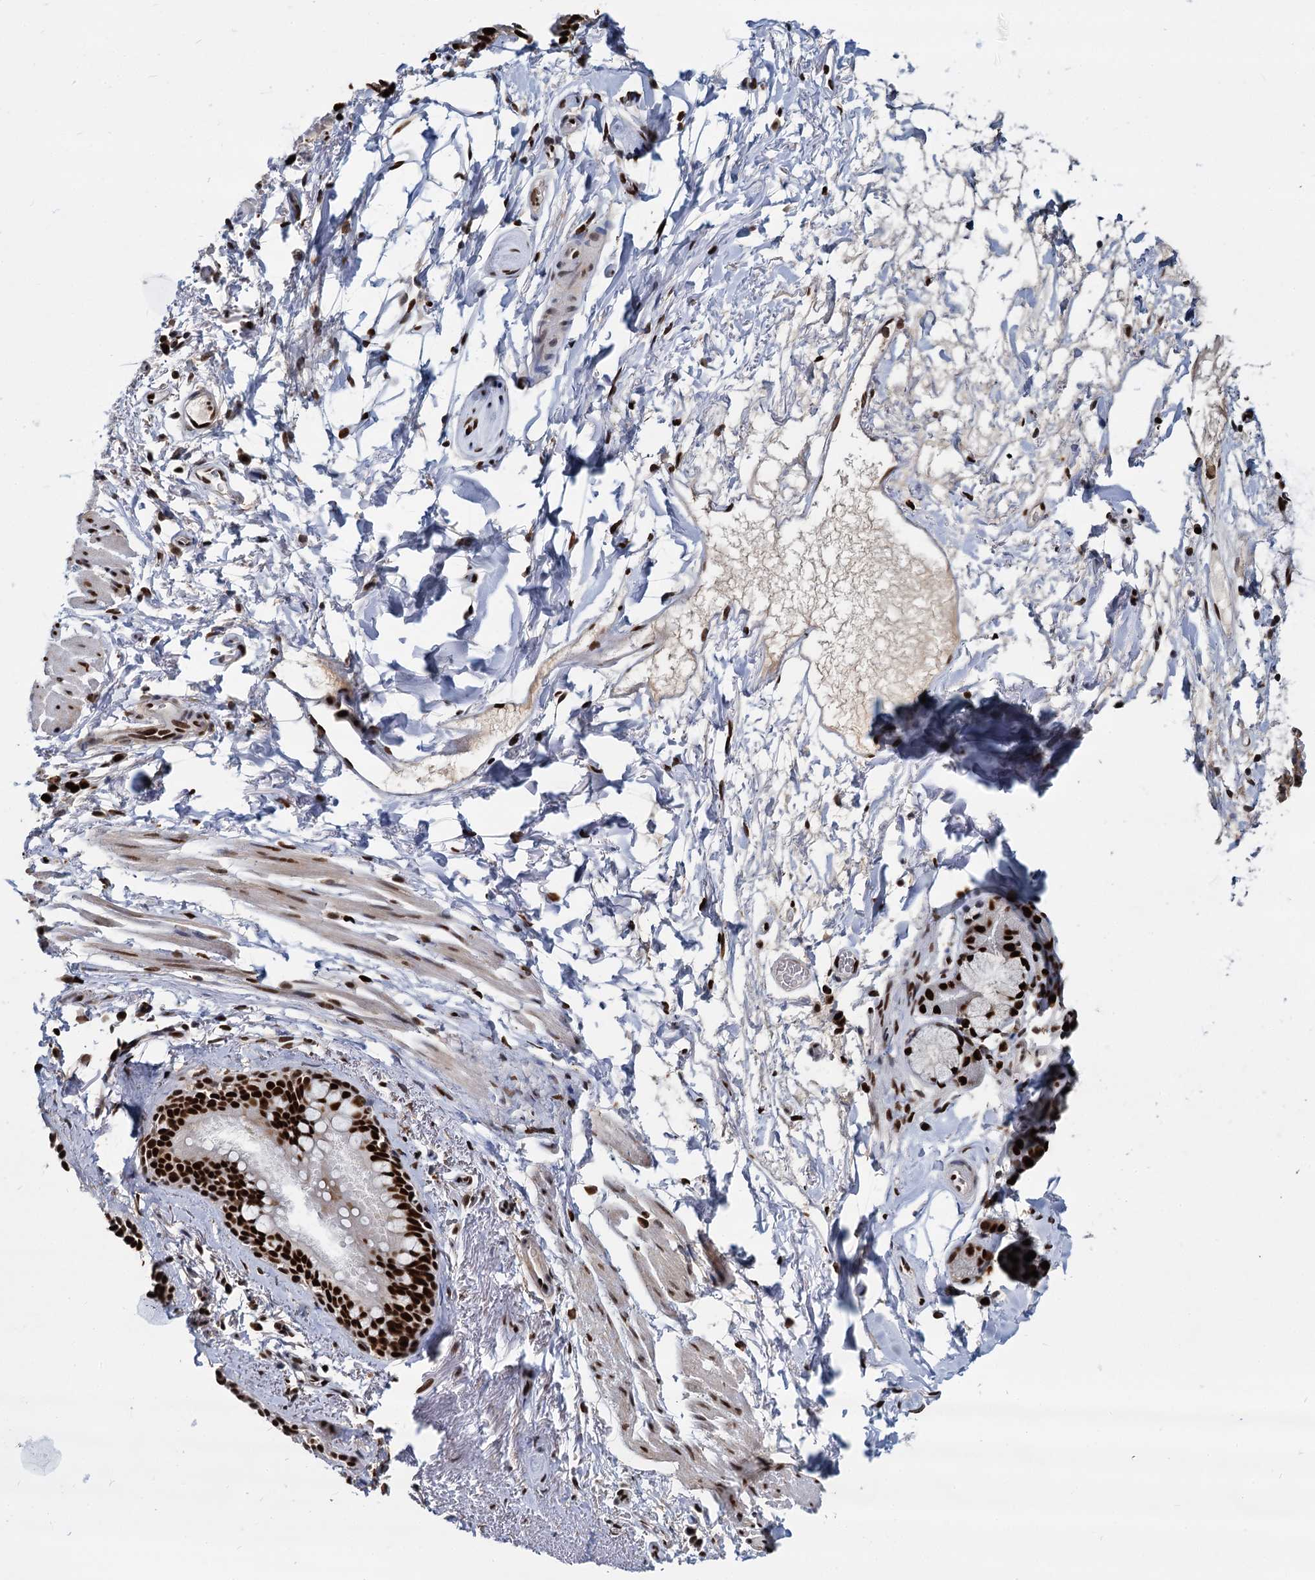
{"staining": {"intensity": "strong", "quantity": ">75%", "location": "nuclear"}, "tissue": "adipose tissue", "cell_type": "Adipocytes", "image_type": "normal", "snomed": [{"axis": "morphology", "description": "Normal tissue, NOS"}, {"axis": "topography", "description": "Lymph node"}, {"axis": "topography", "description": "Bronchus"}], "caption": "Protein expression analysis of normal adipose tissue reveals strong nuclear staining in about >75% of adipocytes. (DAB (3,3'-diaminobenzidine) IHC with brightfield microscopy, high magnification).", "gene": "DCPS", "patient": {"sex": "male", "age": 63}}